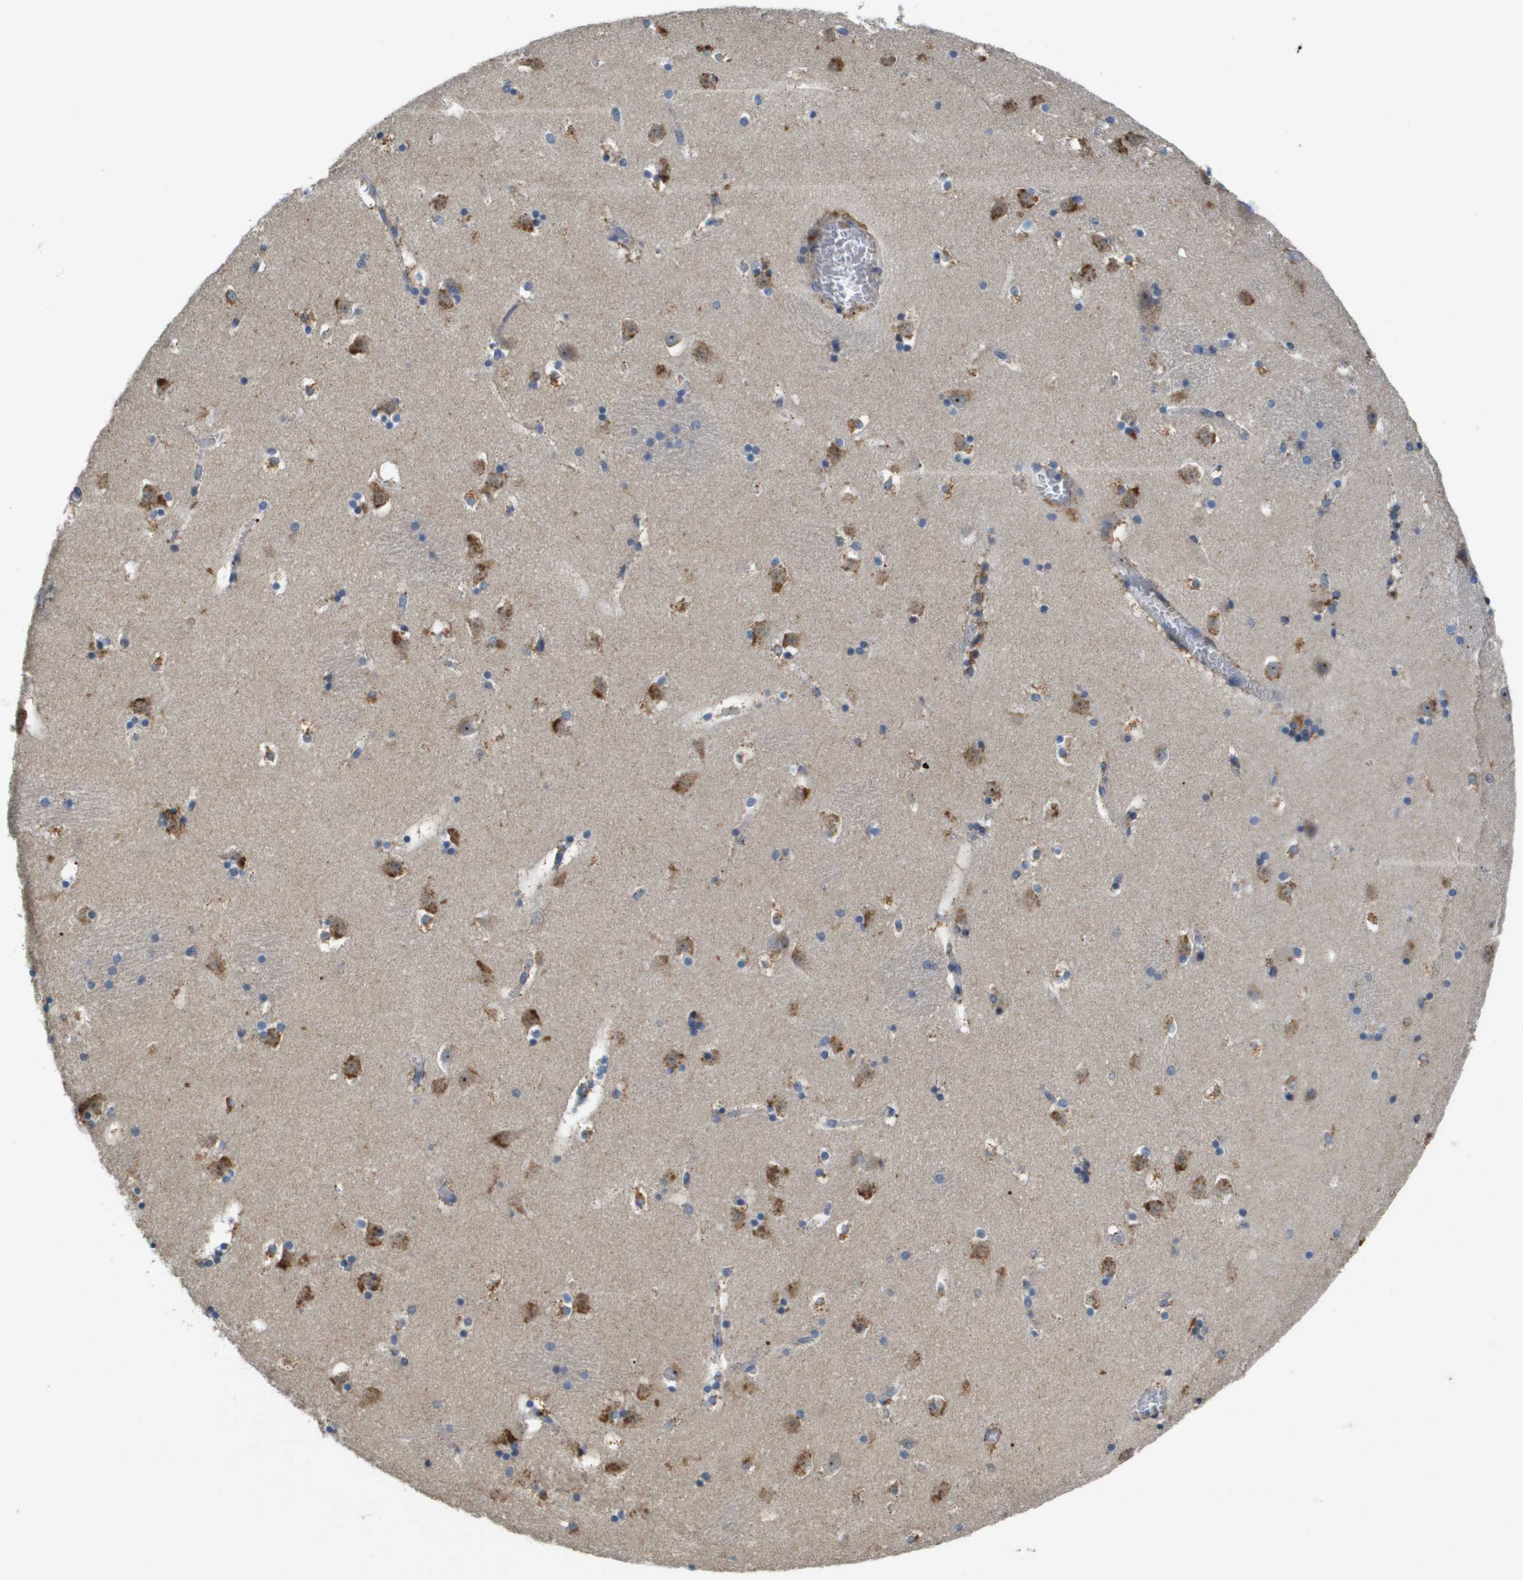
{"staining": {"intensity": "weak", "quantity": "<25%", "location": "cytoplasmic/membranous"}, "tissue": "caudate", "cell_type": "Glial cells", "image_type": "normal", "snomed": [{"axis": "morphology", "description": "Normal tissue, NOS"}, {"axis": "topography", "description": "Lateral ventricle wall"}], "caption": "This is a micrograph of immunohistochemistry staining of benign caudate, which shows no expression in glial cells.", "gene": "B3GNT5", "patient": {"sex": "male", "age": 45}}